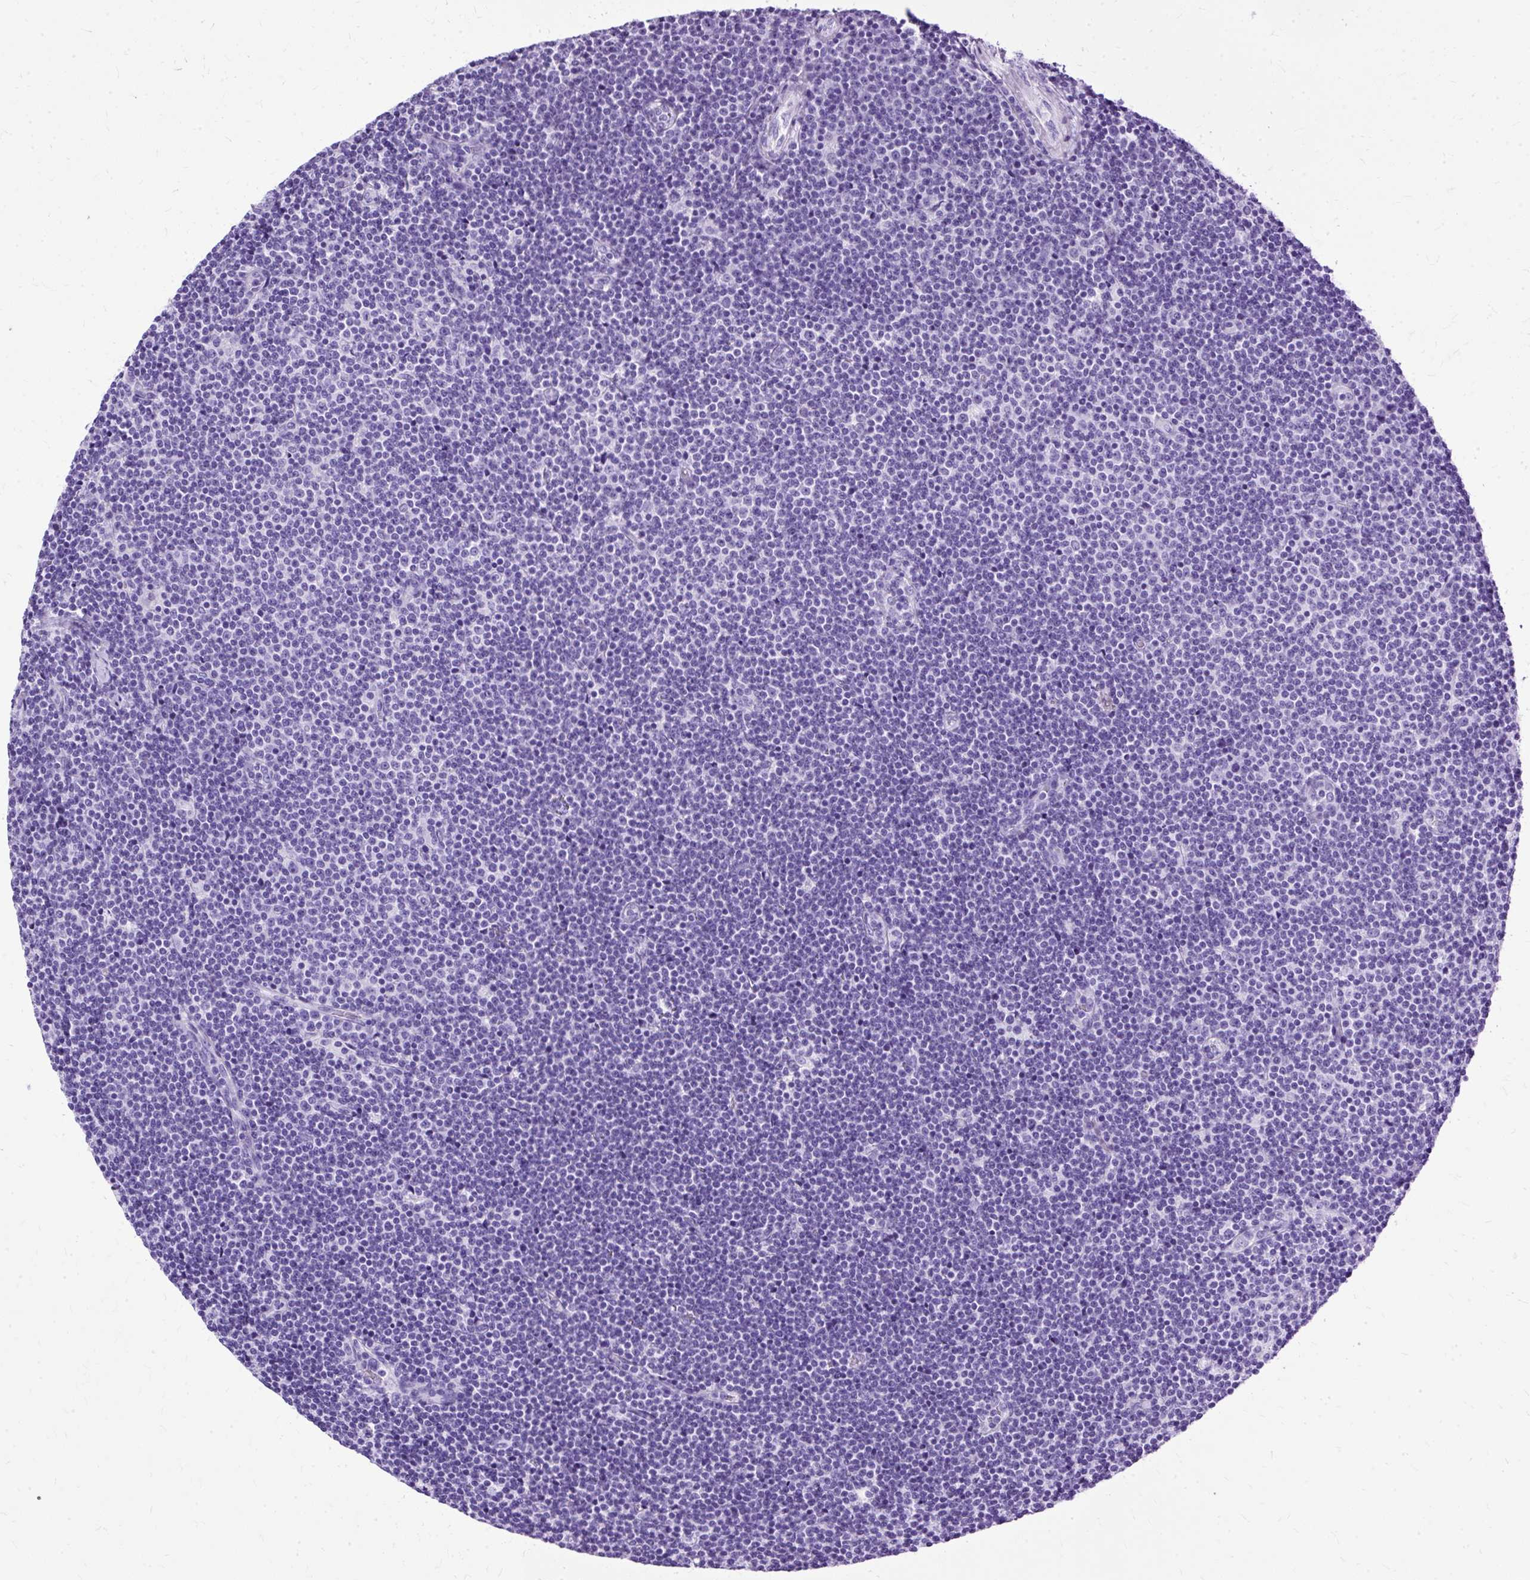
{"staining": {"intensity": "negative", "quantity": "none", "location": "none"}, "tissue": "lymphoma", "cell_type": "Tumor cells", "image_type": "cancer", "snomed": [{"axis": "morphology", "description": "Malignant lymphoma, non-Hodgkin's type, Low grade"}, {"axis": "topography", "description": "Lymph node"}], "caption": "There is no significant staining in tumor cells of lymphoma.", "gene": "SLC8A2", "patient": {"sex": "male", "age": 48}}